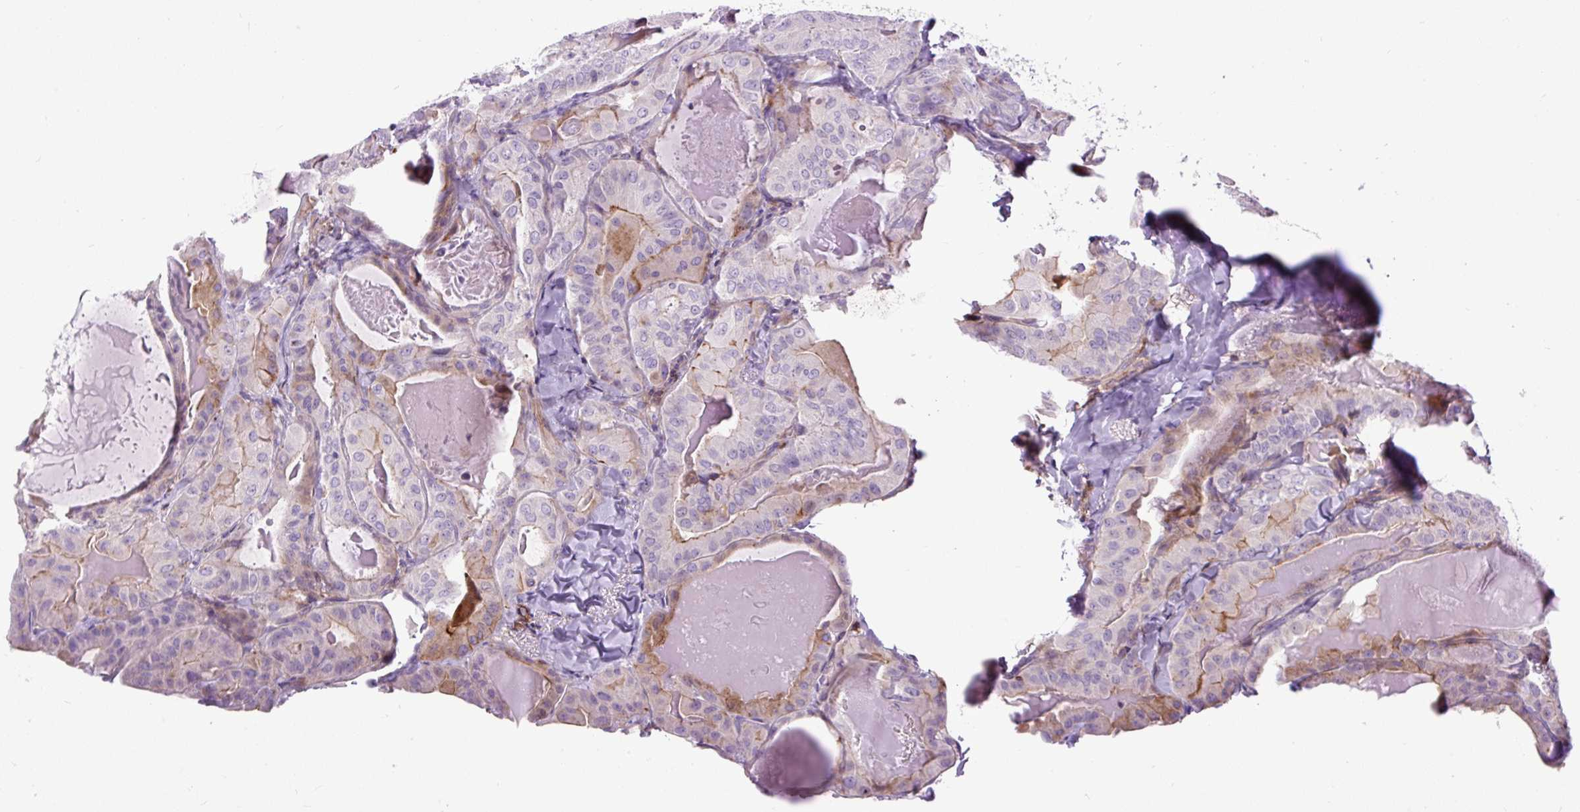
{"staining": {"intensity": "weak", "quantity": "25%-75%", "location": "cytoplasmic/membranous"}, "tissue": "thyroid cancer", "cell_type": "Tumor cells", "image_type": "cancer", "snomed": [{"axis": "morphology", "description": "Papillary adenocarcinoma, NOS"}, {"axis": "topography", "description": "Thyroid gland"}], "caption": "About 25%-75% of tumor cells in human papillary adenocarcinoma (thyroid) exhibit weak cytoplasmic/membranous protein staining as visualized by brown immunohistochemical staining.", "gene": "ZNF197", "patient": {"sex": "female", "age": 68}}